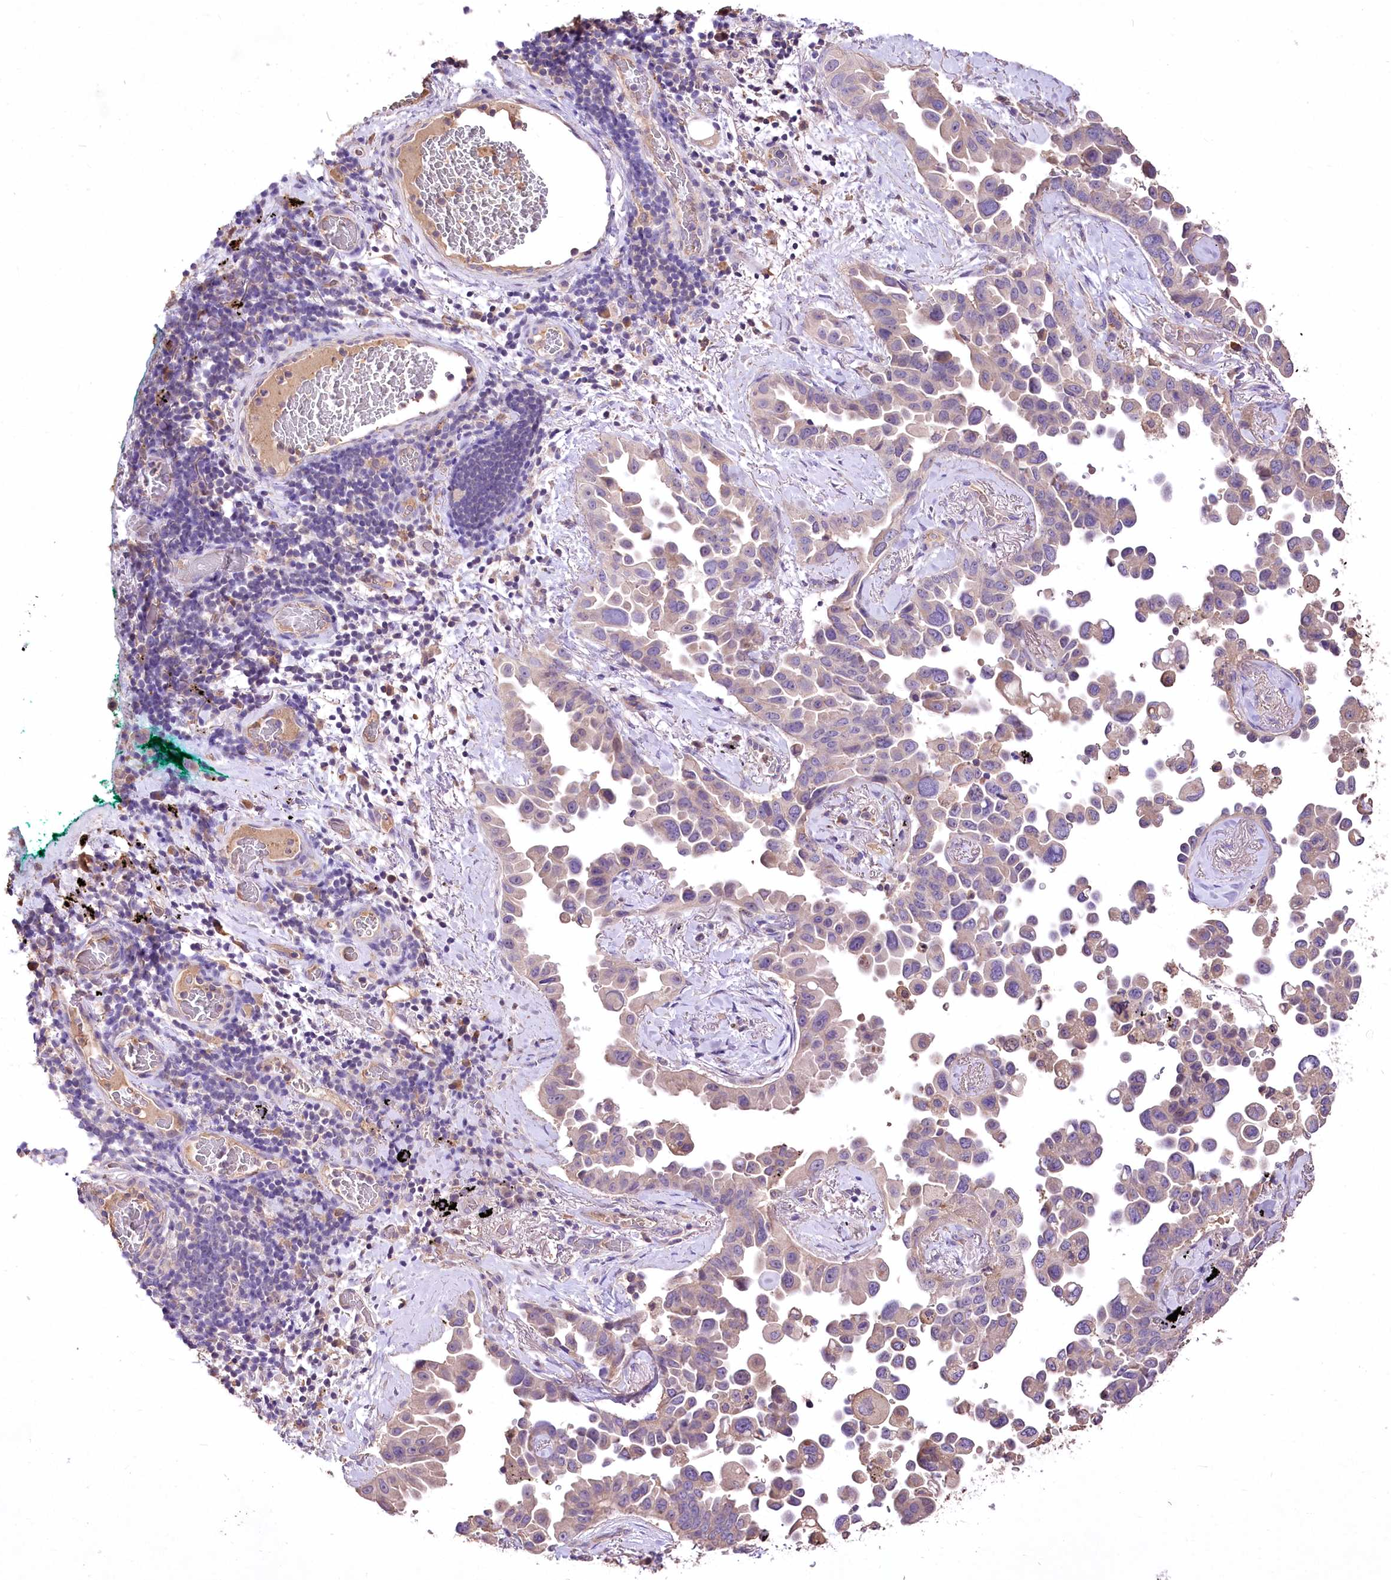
{"staining": {"intensity": "weak", "quantity": ">75%", "location": "cytoplasmic/membranous"}, "tissue": "lung cancer", "cell_type": "Tumor cells", "image_type": "cancer", "snomed": [{"axis": "morphology", "description": "Adenocarcinoma, NOS"}, {"axis": "topography", "description": "Lung"}], "caption": "Immunohistochemical staining of human lung cancer (adenocarcinoma) displays low levels of weak cytoplasmic/membranous protein positivity in about >75% of tumor cells.", "gene": "PCYOX1L", "patient": {"sex": "female", "age": 67}}